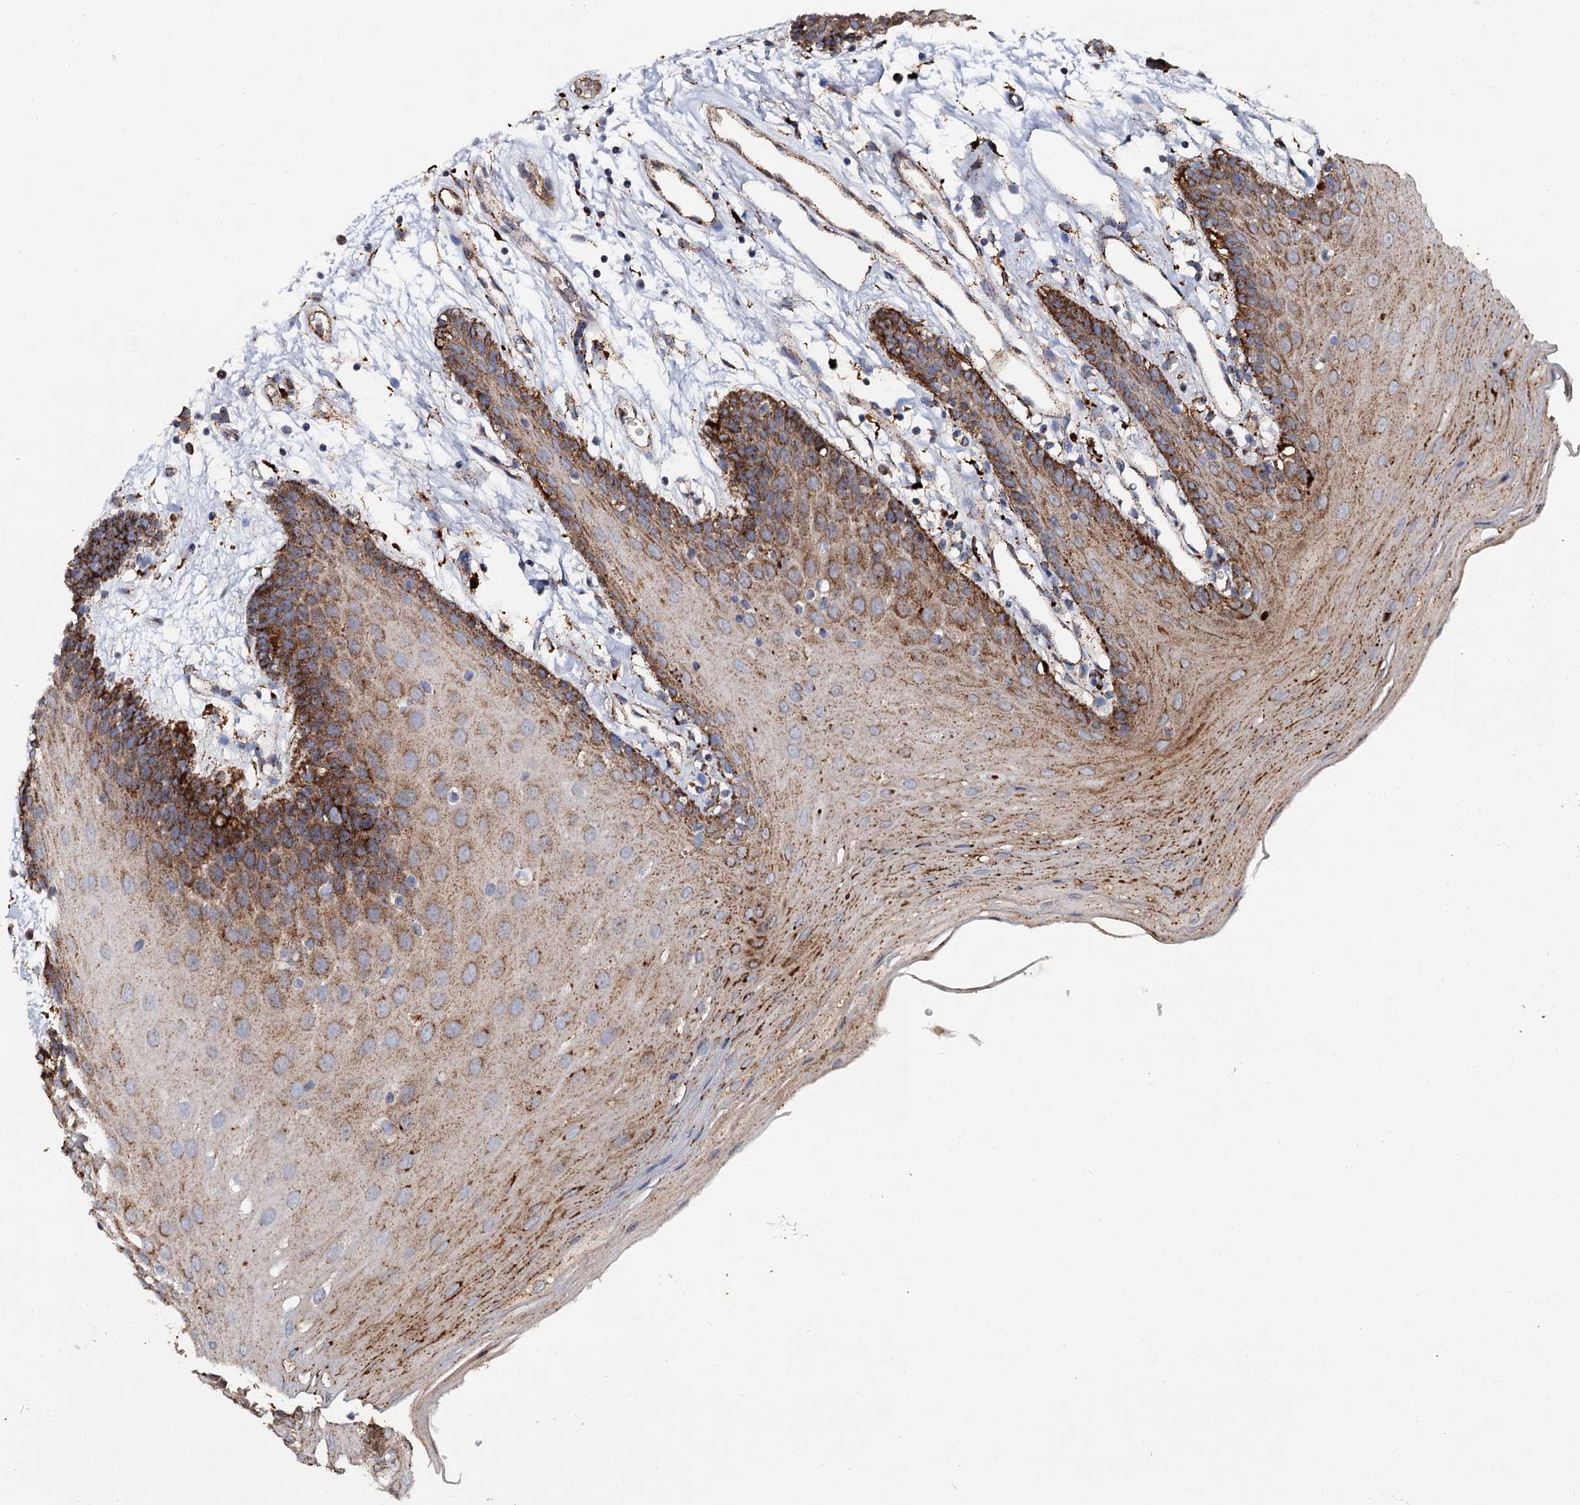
{"staining": {"intensity": "strong", "quantity": ">75%", "location": "cytoplasmic/membranous"}, "tissue": "oral mucosa", "cell_type": "Squamous epithelial cells", "image_type": "normal", "snomed": [{"axis": "morphology", "description": "Normal tissue, NOS"}, {"axis": "topography", "description": "Skeletal muscle"}, {"axis": "topography", "description": "Oral tissue"}, {"axis": "topography", "description": "Salivary gland"}, {"axis": "topography", "description": "Peripheral nerve tissue"}], "caption": "Immunohistochemical staining of benign human oral mucosa shows strong cytoplasmic/membranous protein expression in approximately >75% of squamous epithelial cells.", "gene": "GBA1", "patient": {"sex": "male", "age": 54}}